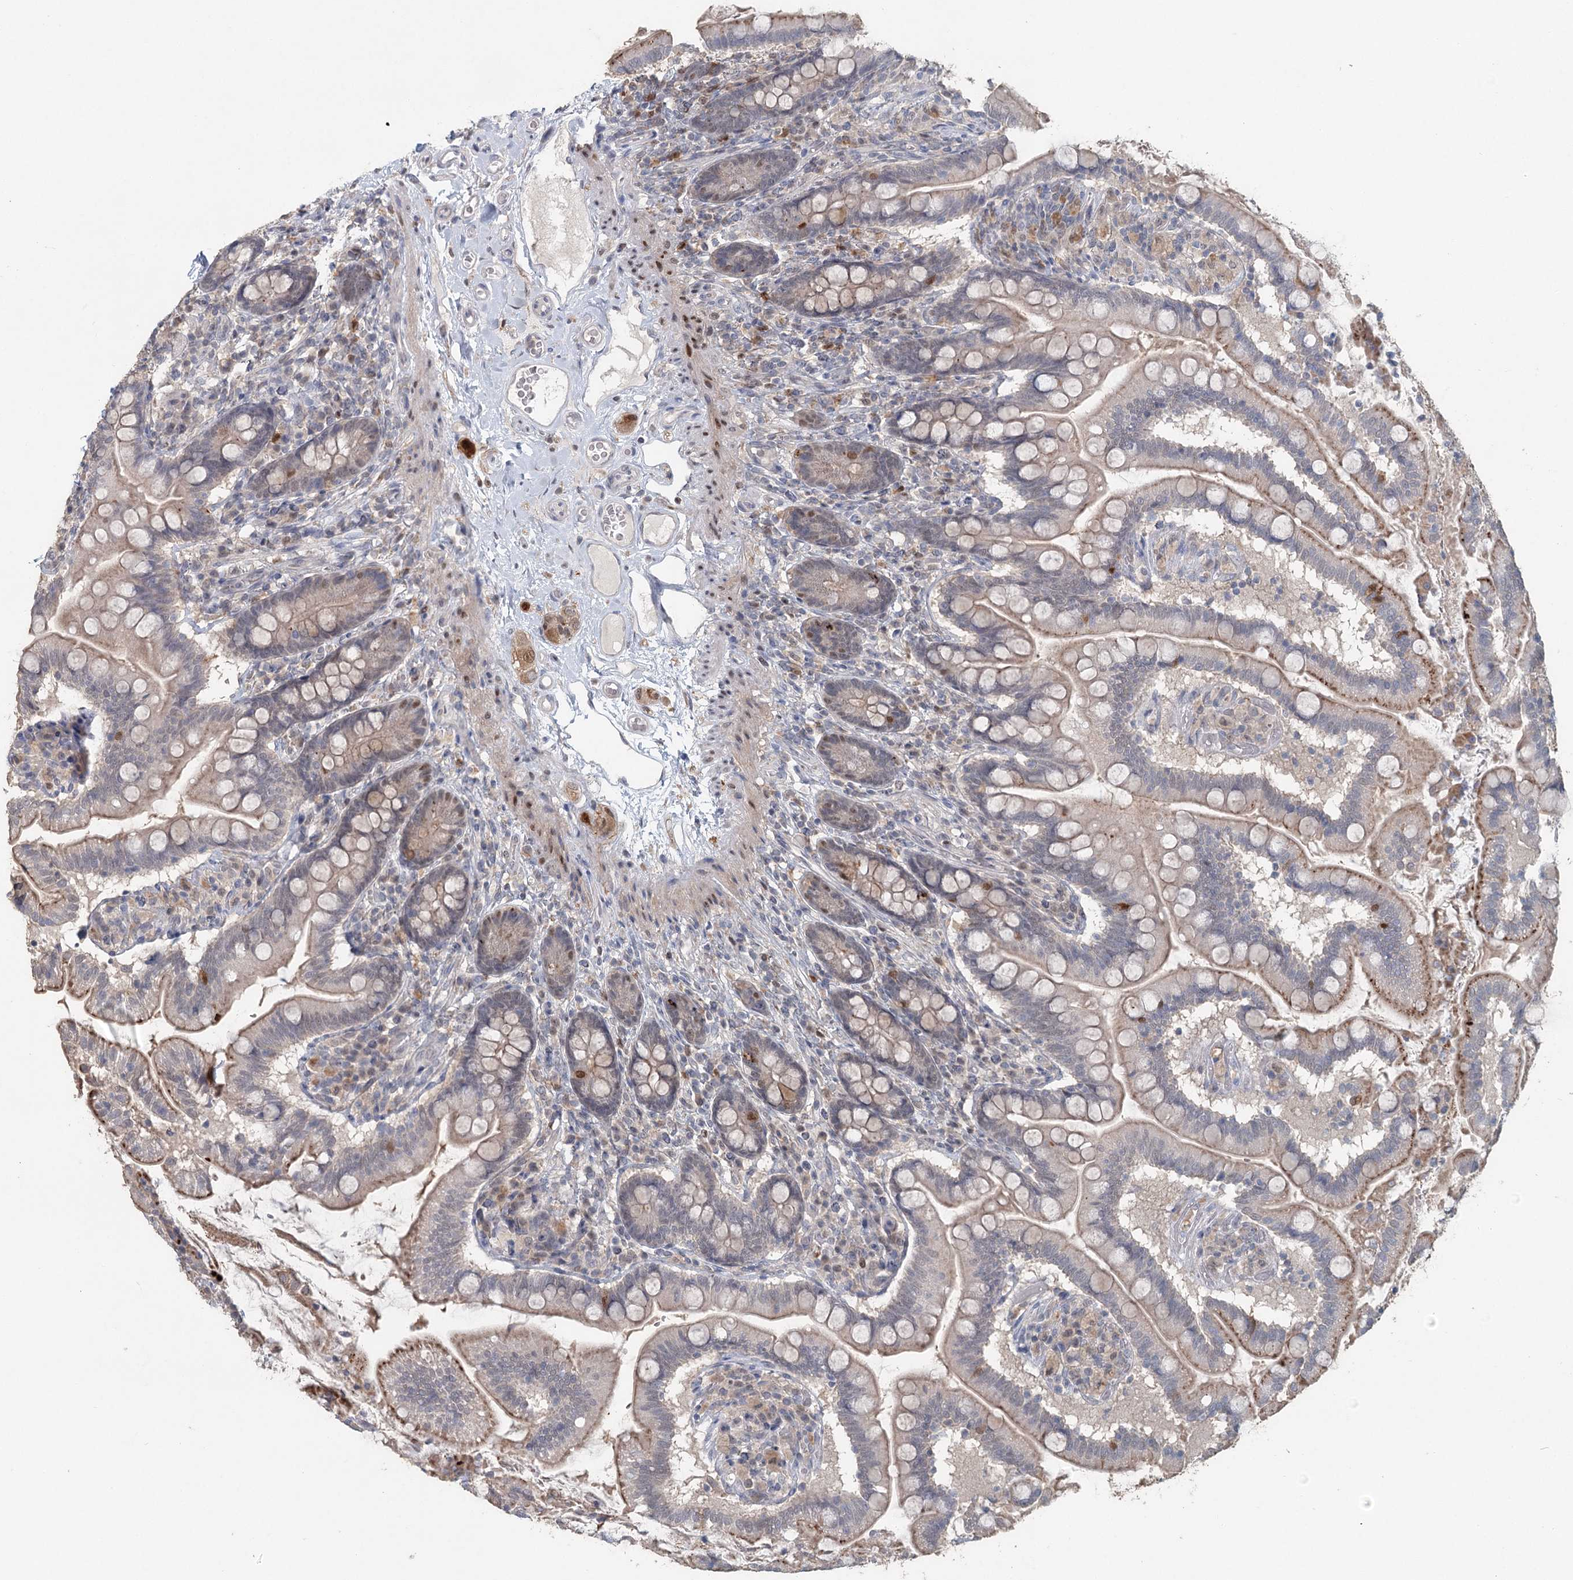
{"staining": {"intensity": "weak", "quantity": "25%-75%", "location": "nuclear"}, "tissue": "small intestine", "cell_type": "Glandular cells", "image_type": "normal", "snomed": [{"axis": "morphology", "description": "Normal tissue, NOS"}, {"axis": "topography", "description": "Small intestine"}], "caption": "Brown immunohistochemical staining in normal small intestine demonstrates weak nuclear staining in about 25%-75% of glandular cells.", "gene": "ADK", "patient": {"sex": "female", "age": 64}}